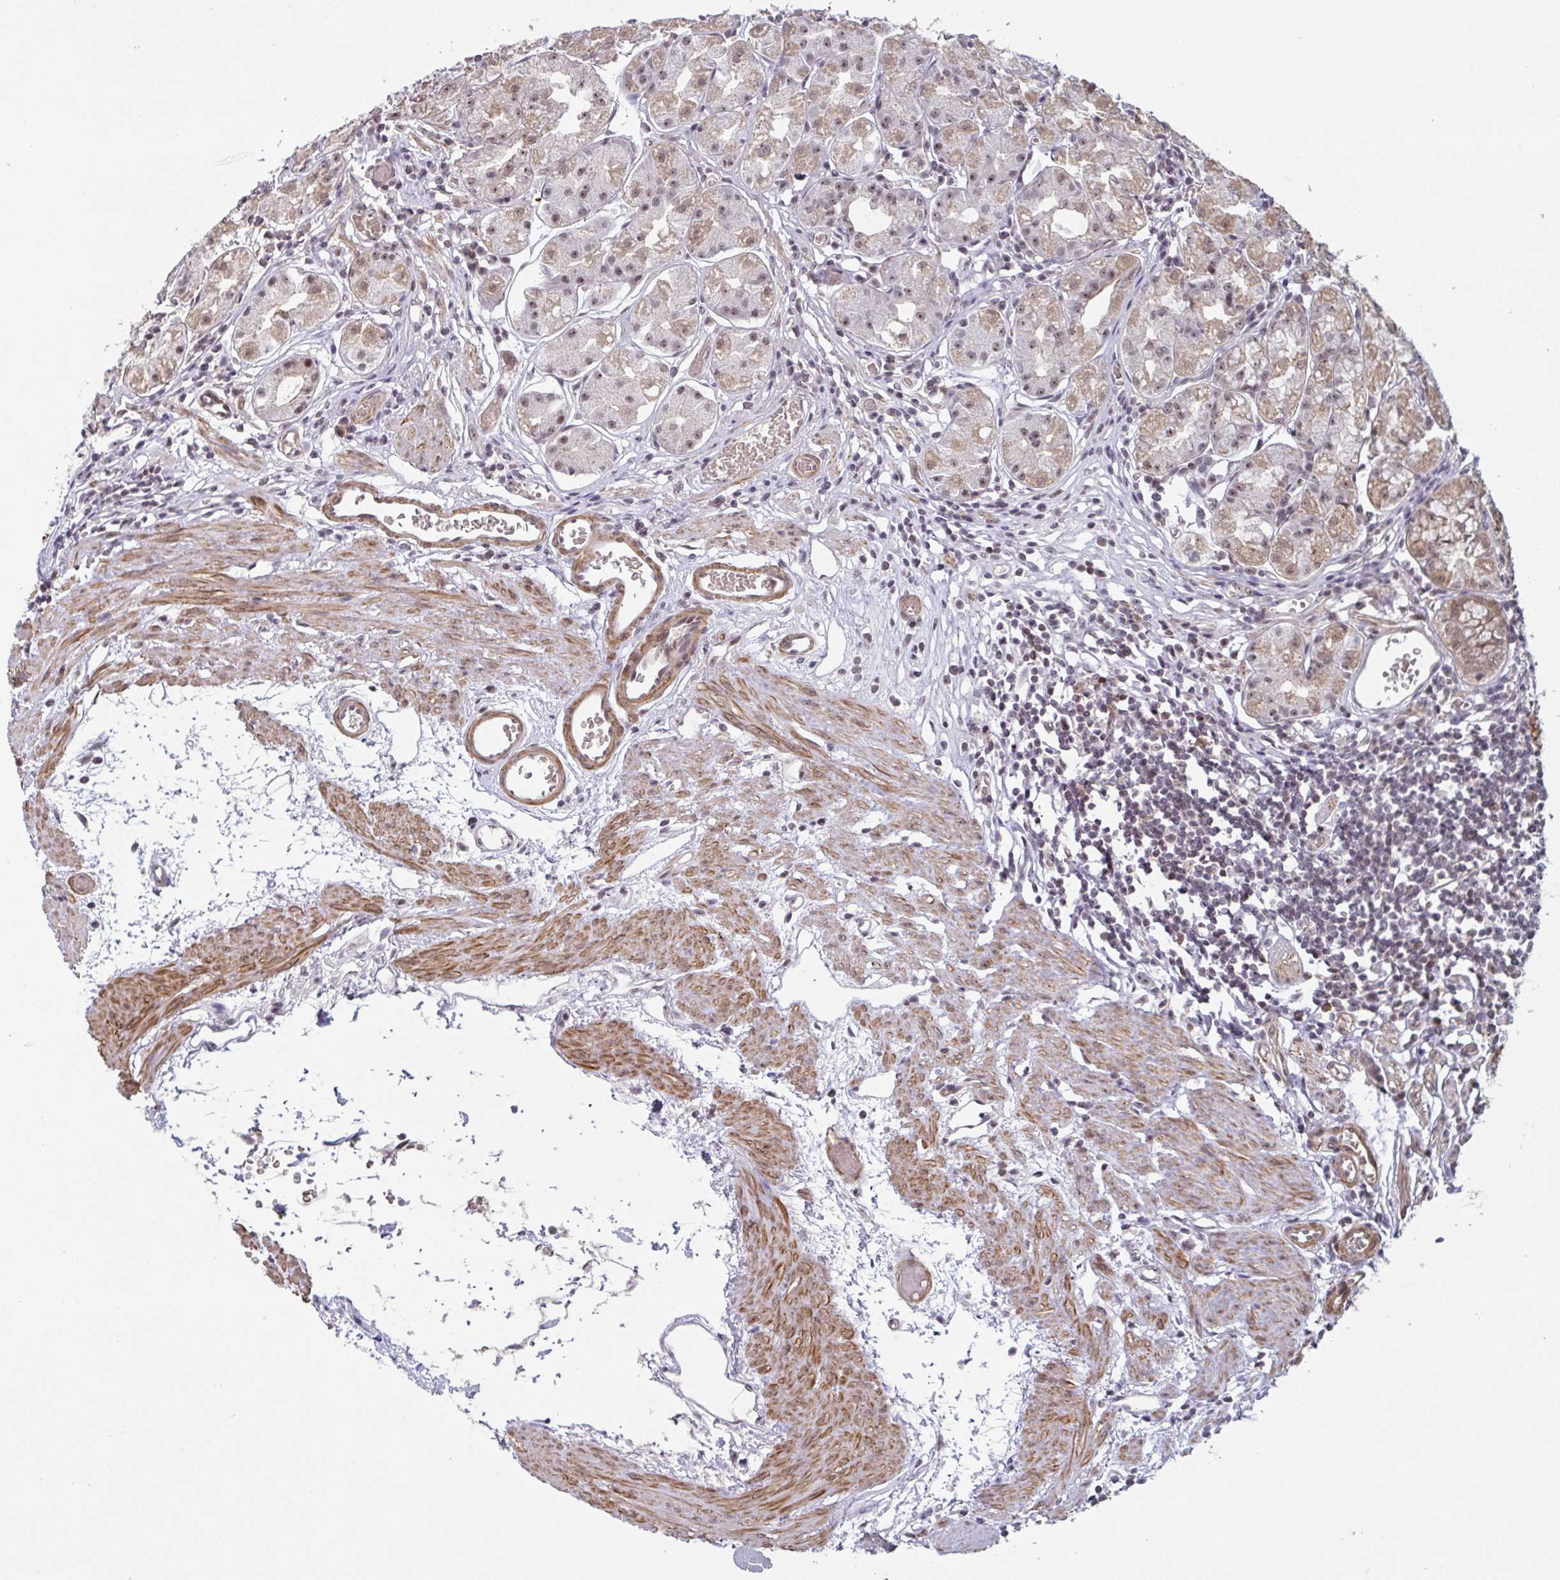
{"staining": {"intensity": "moderate", "quantity": ">75%", "location": "cytoplasmic/membranous,nuclear"}, "tissue": "stomach", "cell_type": "Glandular cells", "image_type": "normal", "snomed": [{"axis": "morphology", "description": "Normal tissue, NOS"}, {"axis": "topography", "description": "Stomach"}], "caption": "Brown immunohistochemical staining in benign stomach exhibits moderate cytoplasmic/membranous,nuclear staining in about >75% of glandular cells.", "gene": "NLRP13", "patient": {"sex": "male", "age": 55}}